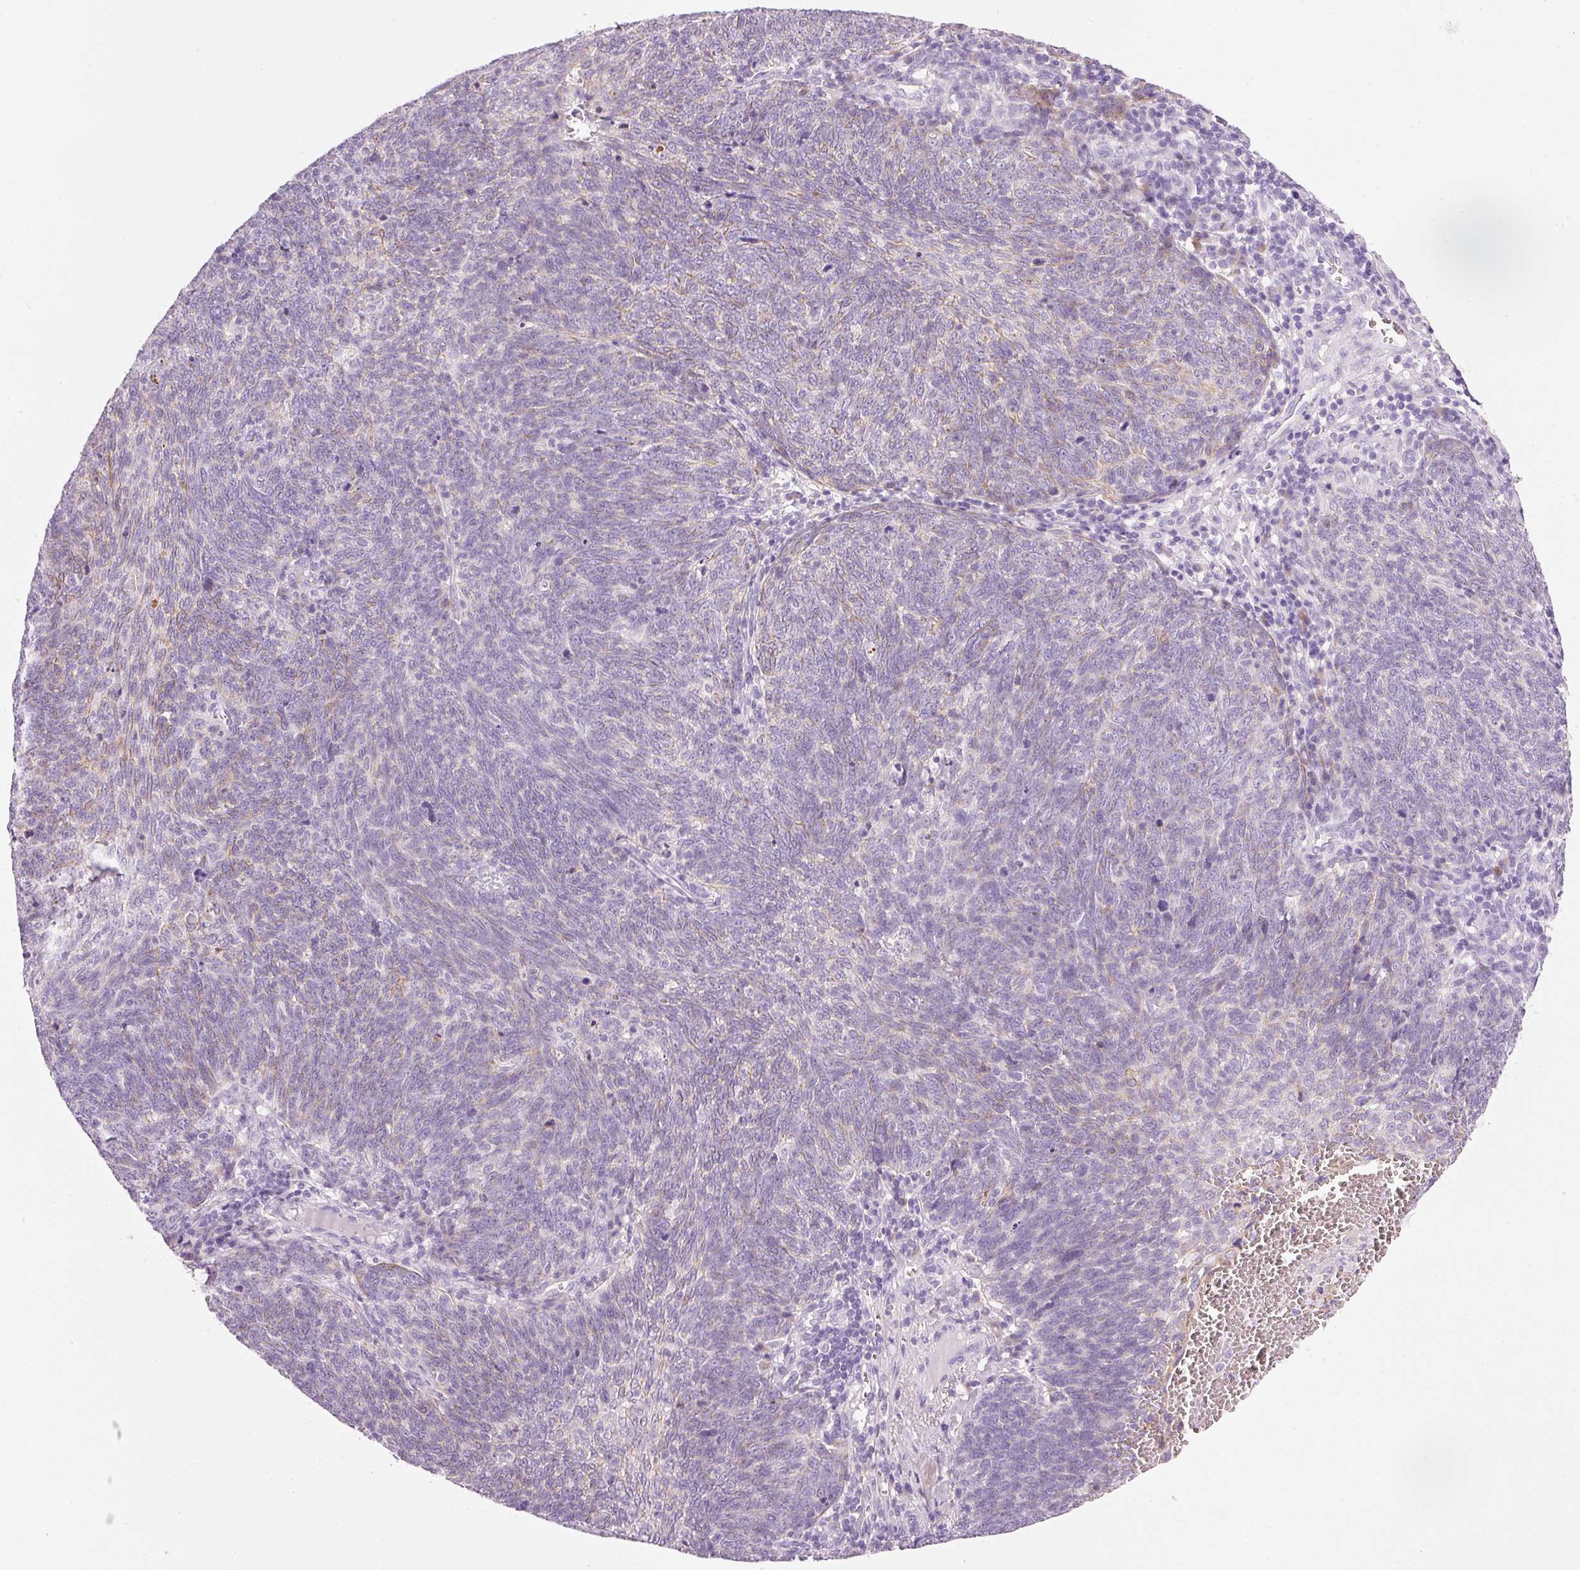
{"staining": {"intensity": "negative", "quantity": "none", "location": "none"}, "tissue": "lung cancer", "cell_type": "Tumor cells", "image_type": "cancer", "snomed": [{"axis": "morphology", "description": "Squamous cell carcinoma, NOS"}, {"axis": "topography", "description": "Lung"}], "caption": "Immunohistochemical staining of human lung squamous cell carcinoma reveals no significant positivity in tumor cells.", "gene": "PDXDC1", "patient": {"sex": "female", "age": 72}}